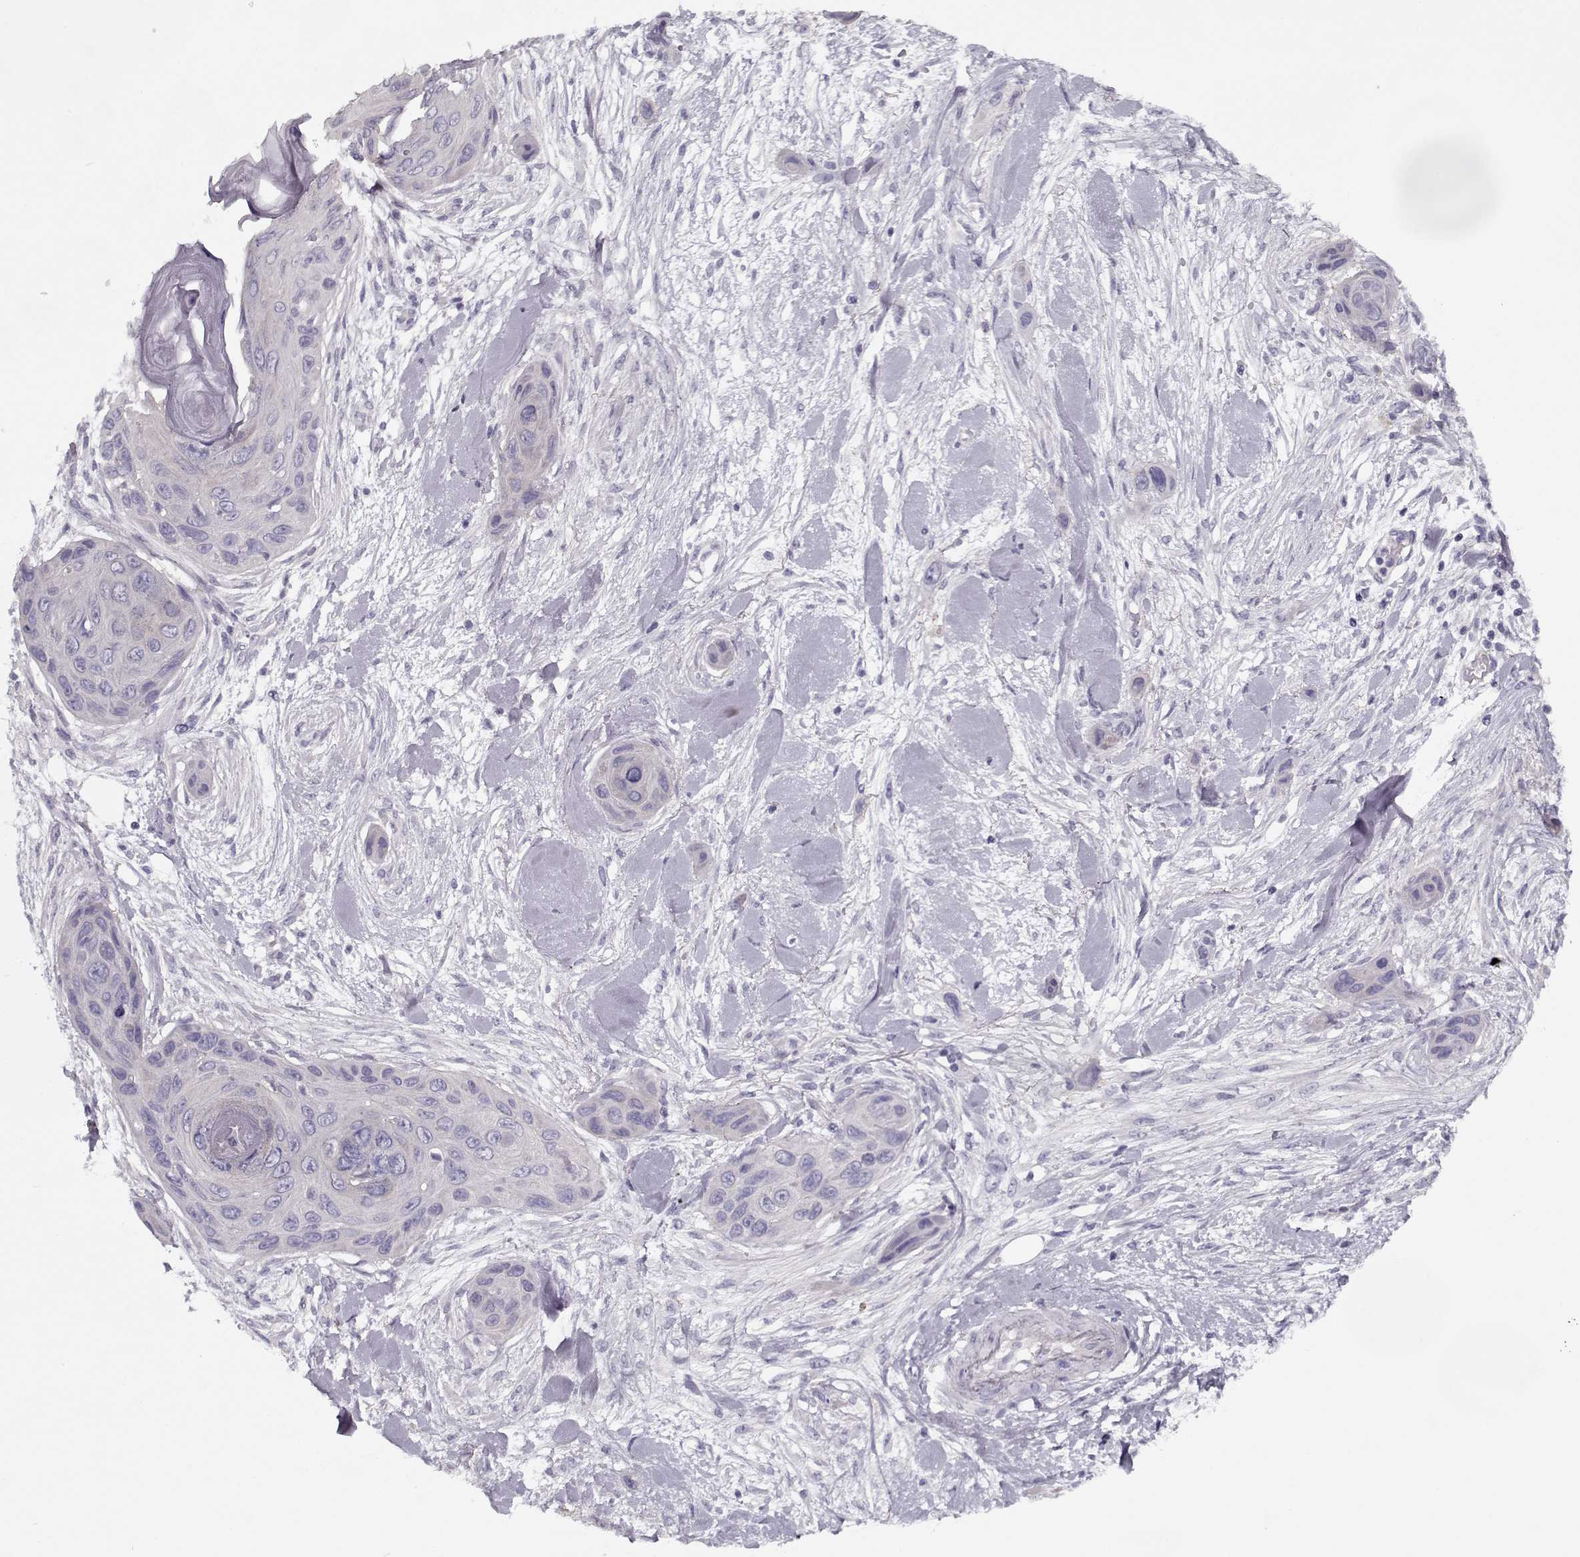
{"staining": {"intensity": "negative", "quantity": "none", "location": "none"}, "tissue": "skin cancer", "cell_type": "Tumor cells", "image_type": "cancer", "snomed": [{"axis": "morphology", "description": "Squamous cell carcinoma, NOS"}, {"axis": "topography", "description": "Skin"}], "caption": "Squamous cell carcinoma (skin) stained for a protein using IHC shows no expression tumor cells.", "gene": "CCDC136", "patient": {"sex": "male", "age": 82}}